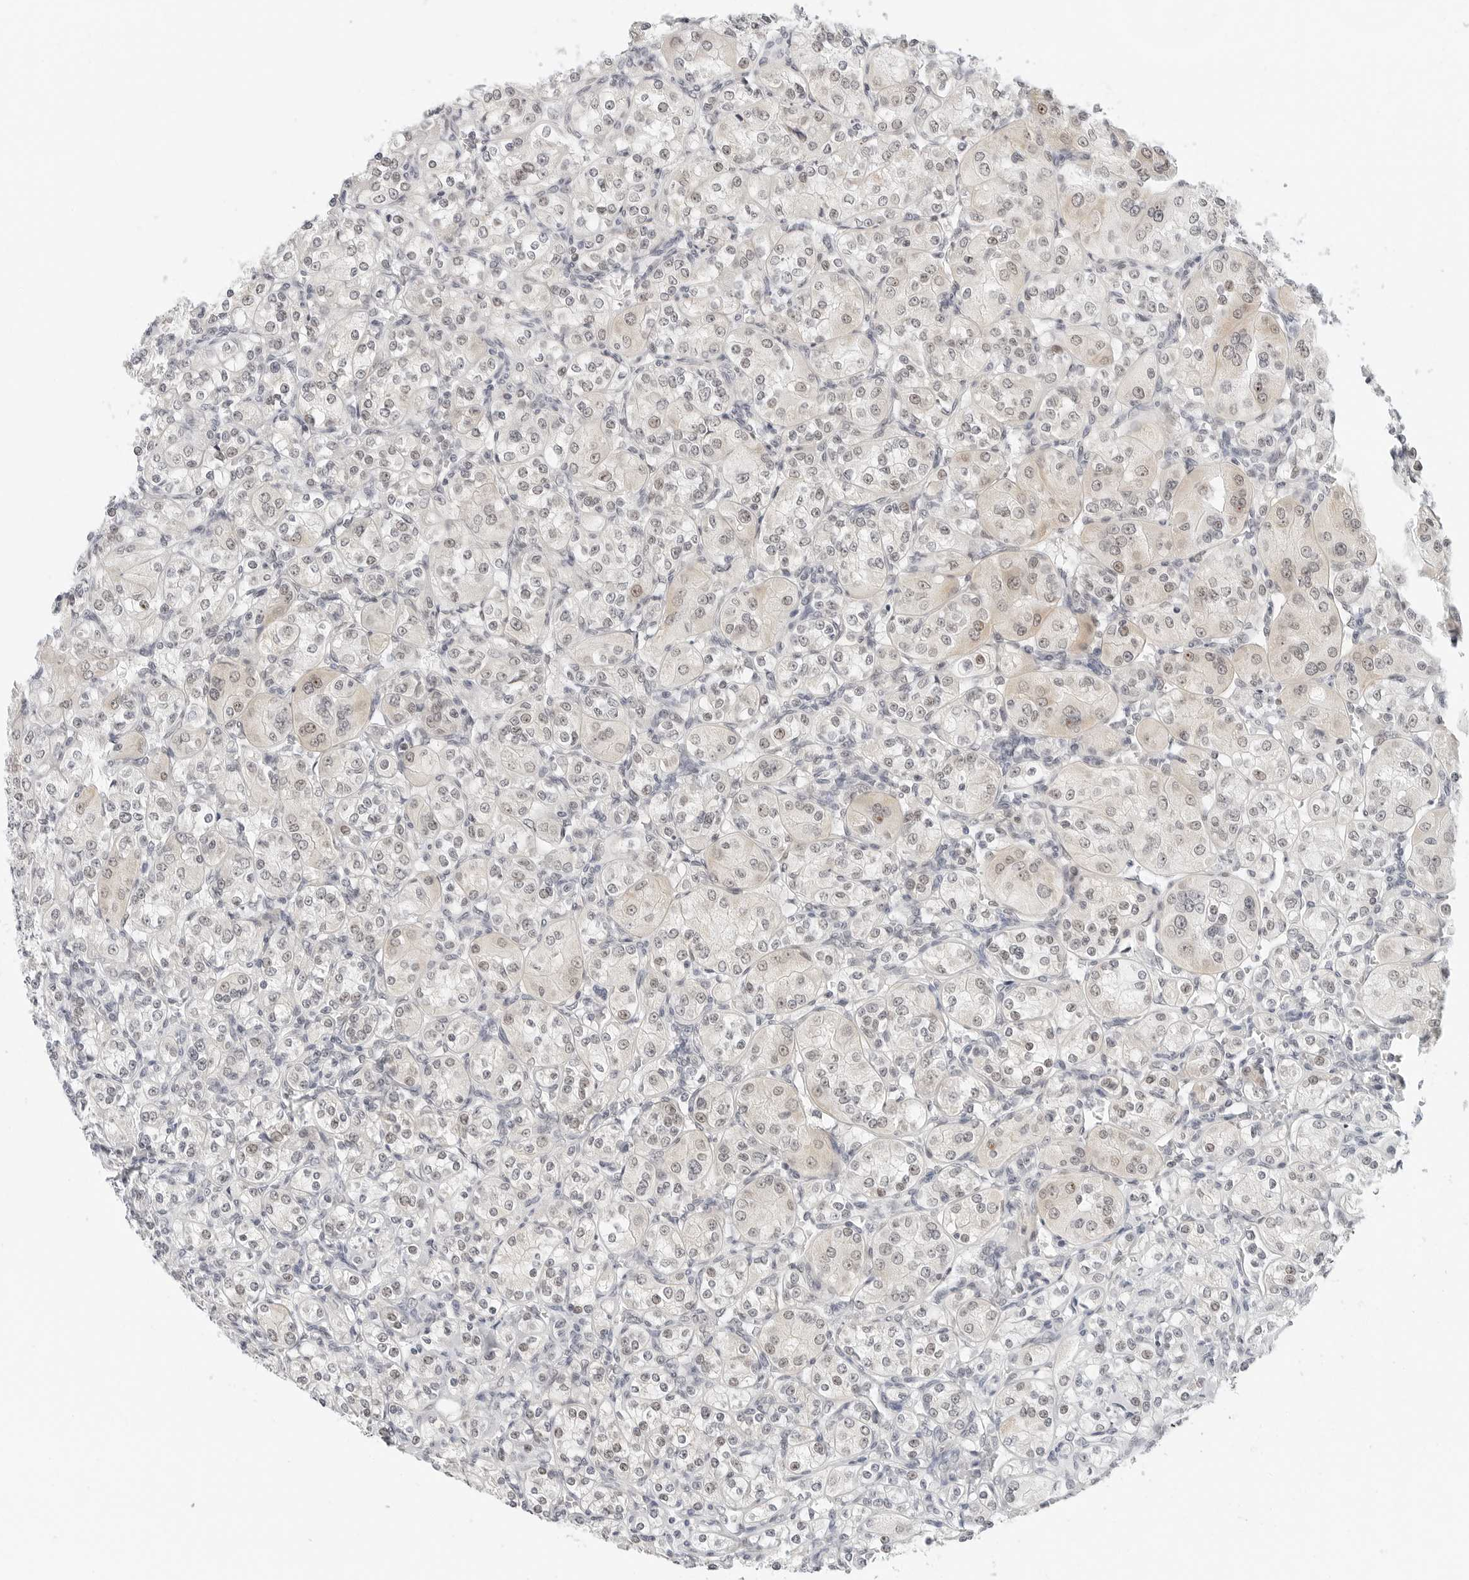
{"staining": {"intensity": "weak", "quantity": ">75%", "location": "nuclear"}, "tissue": "renal cancer", "cell_type": "Tumor cells", "image_type": "cancer", "snomed": [{"axis": "morphology", "description": "Adenocarcinoma, NOS"}, {"axis": "topography", "description": "Kidney"}], "caption": "Immunohistochemical staining of human renal cancer (adenocarcinoma) demonstrates low levels of weak nuclear protein staining in approximately >75% of tumor cells.", "gene": "TSEN2", "patient": {"sex": "male", "age": 77}}